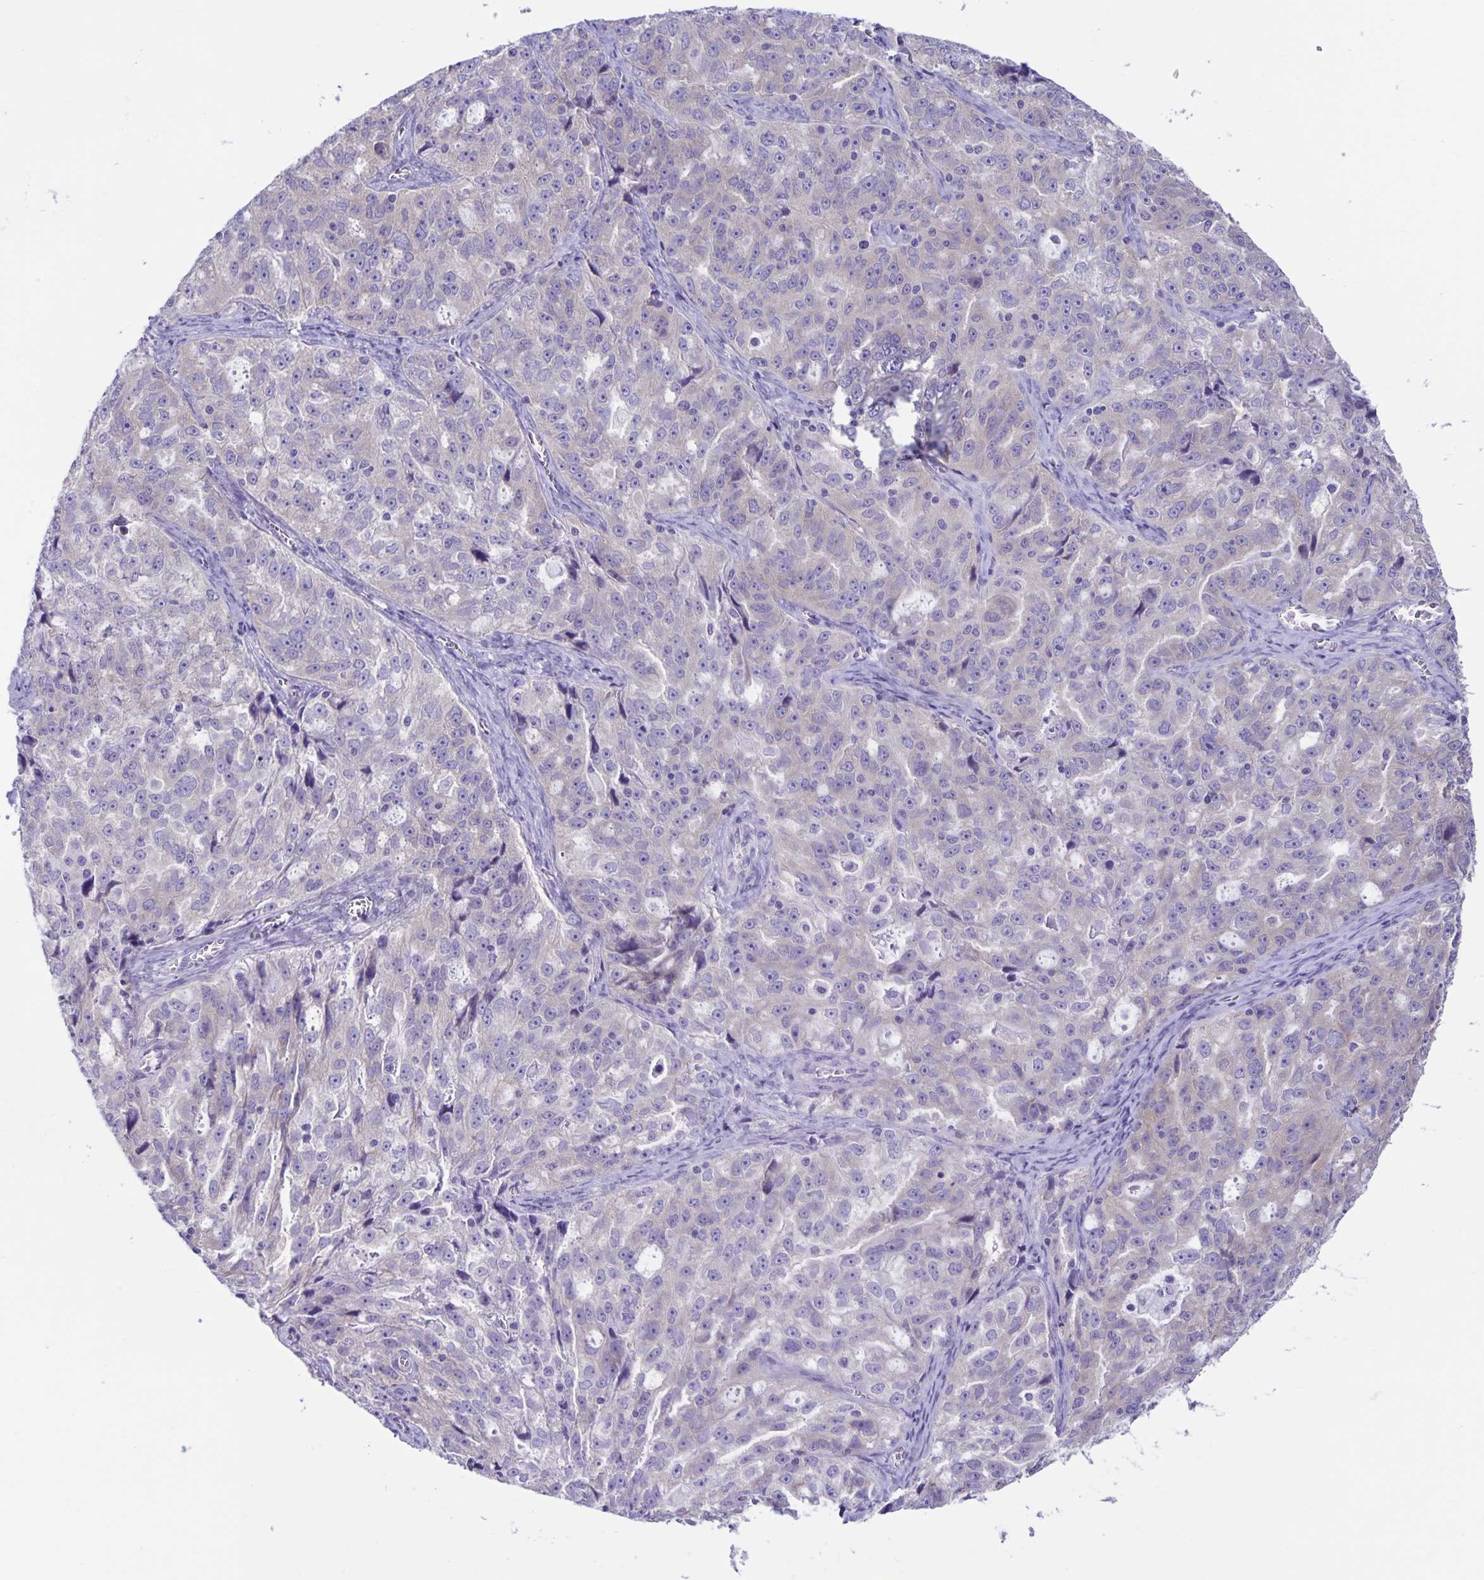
{"staining": {"intensity": "negative", "quantity": "none", "location": "none"}, "tissue": "ovarian cancer", "cell_type": "Tumor cells", "image_type": "cancer", "snomed": [{"axis": "morphology", "description": "Cystadenocarcinoma, serous, NOS"}, {"axis": "topography", "description": "Ovary"}], "caption": "High power microscopy micrograph of an immunohistochemistry (IHC) histopathology image of serous cystadenocarcinoma (ovarian), revealing no significant staining in tumor cells. (Stains: DAB (3,3'-diaminobenzidine) immunohistochemistry with hematoxylin counter stain, Microscopy: brightfield microscopy at high magnification).", "gene": "CAPSL", "patient": {"sex": "female", "age": 51}}